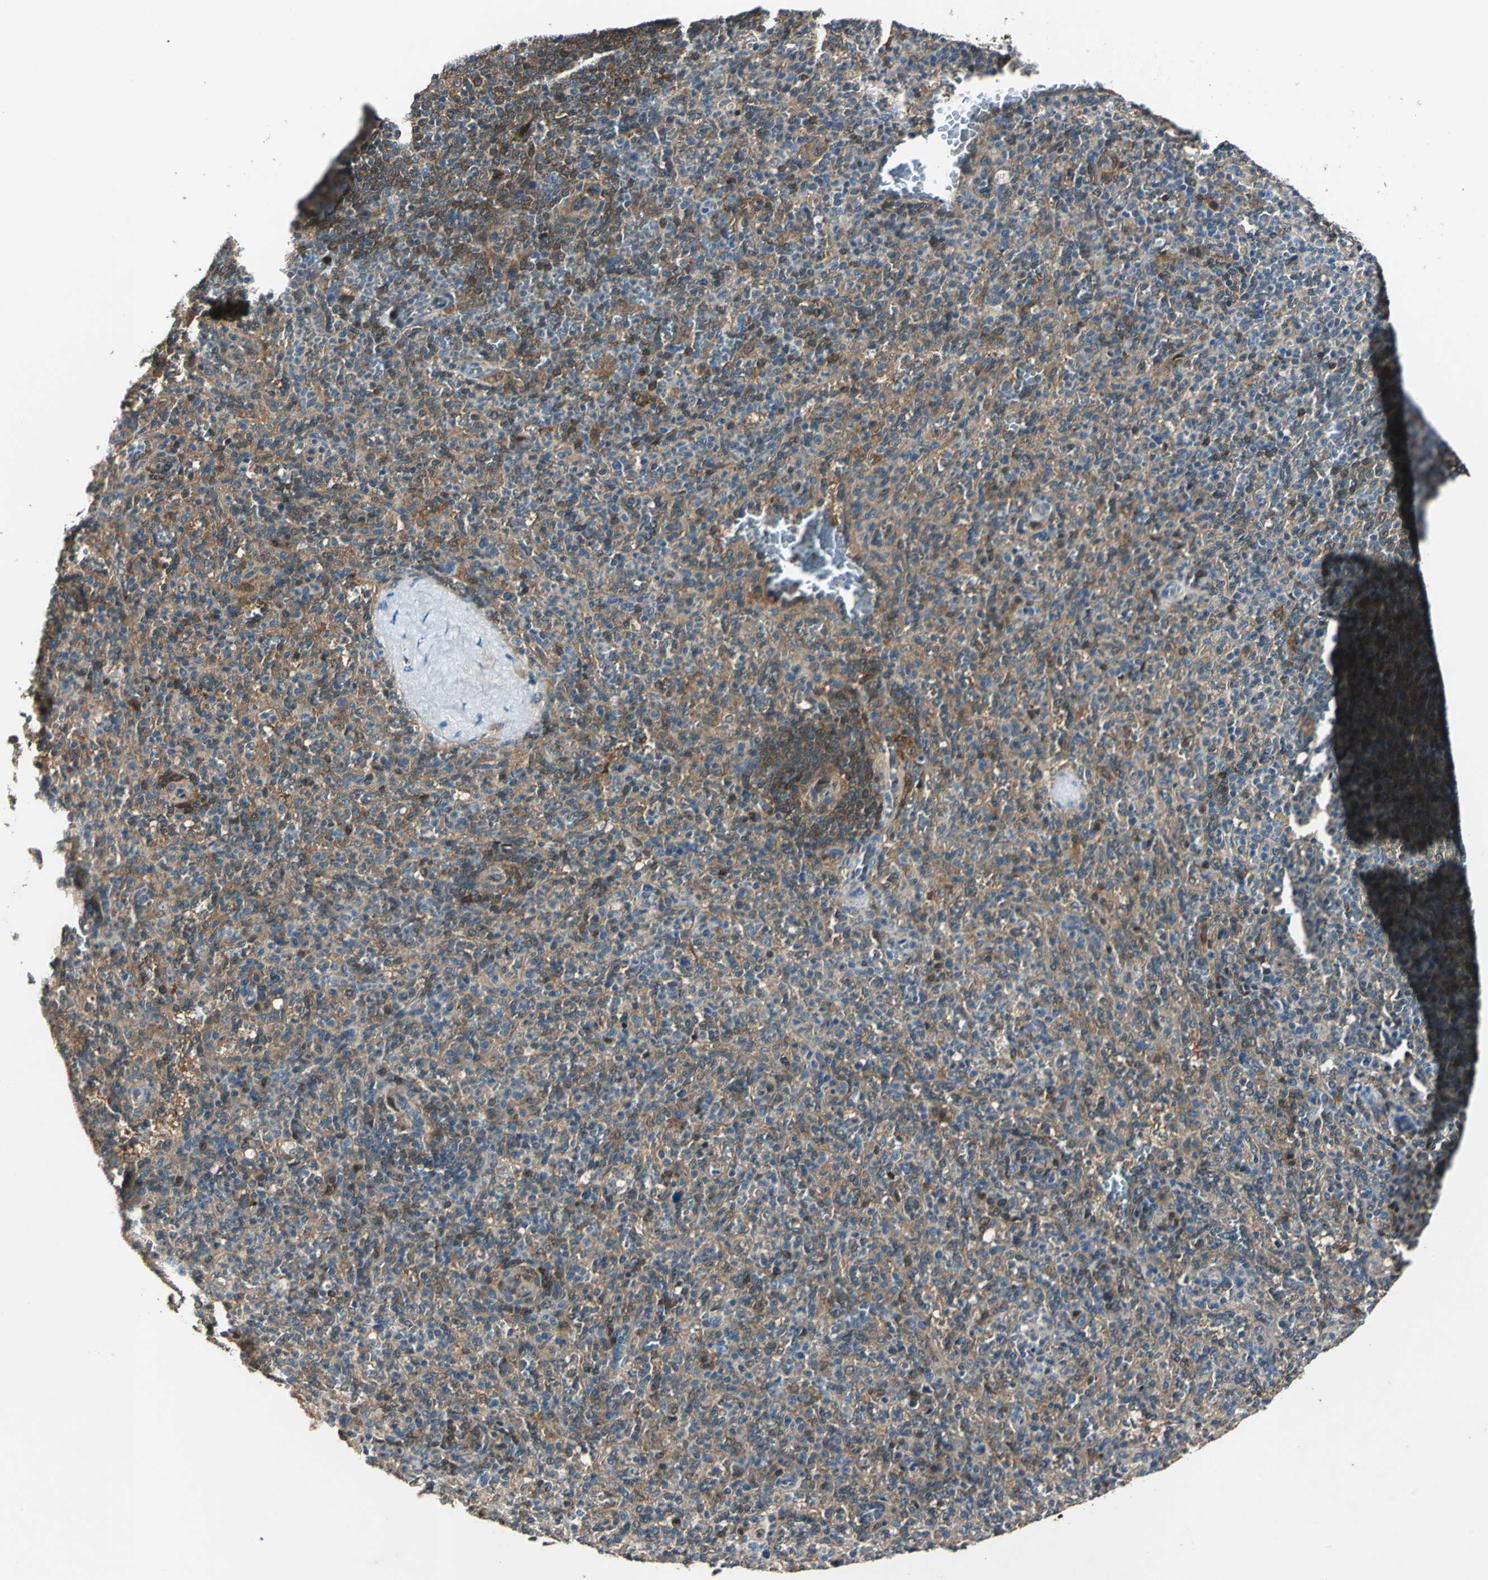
{"staining": {"intensity": "moderate", "quantity": ">75%", "location": "cytoplasmic/membranous"}, "tissue": "spleen", "cell_type": "Cells in red pulp", "image_type": "normal", "snomed": [{"axis": "morphology", "description": "Normal tissue, NOS"}, {"axis": "topography", "description": "Spleen"}], "caption": "This is an image of IHC staining of benign spleen, which shows moderate positivity in the cytoplasmic/membranous of cells in red pulp.", "gene": "RRM2B", "patient": {"sex": "male", "age": 36}}